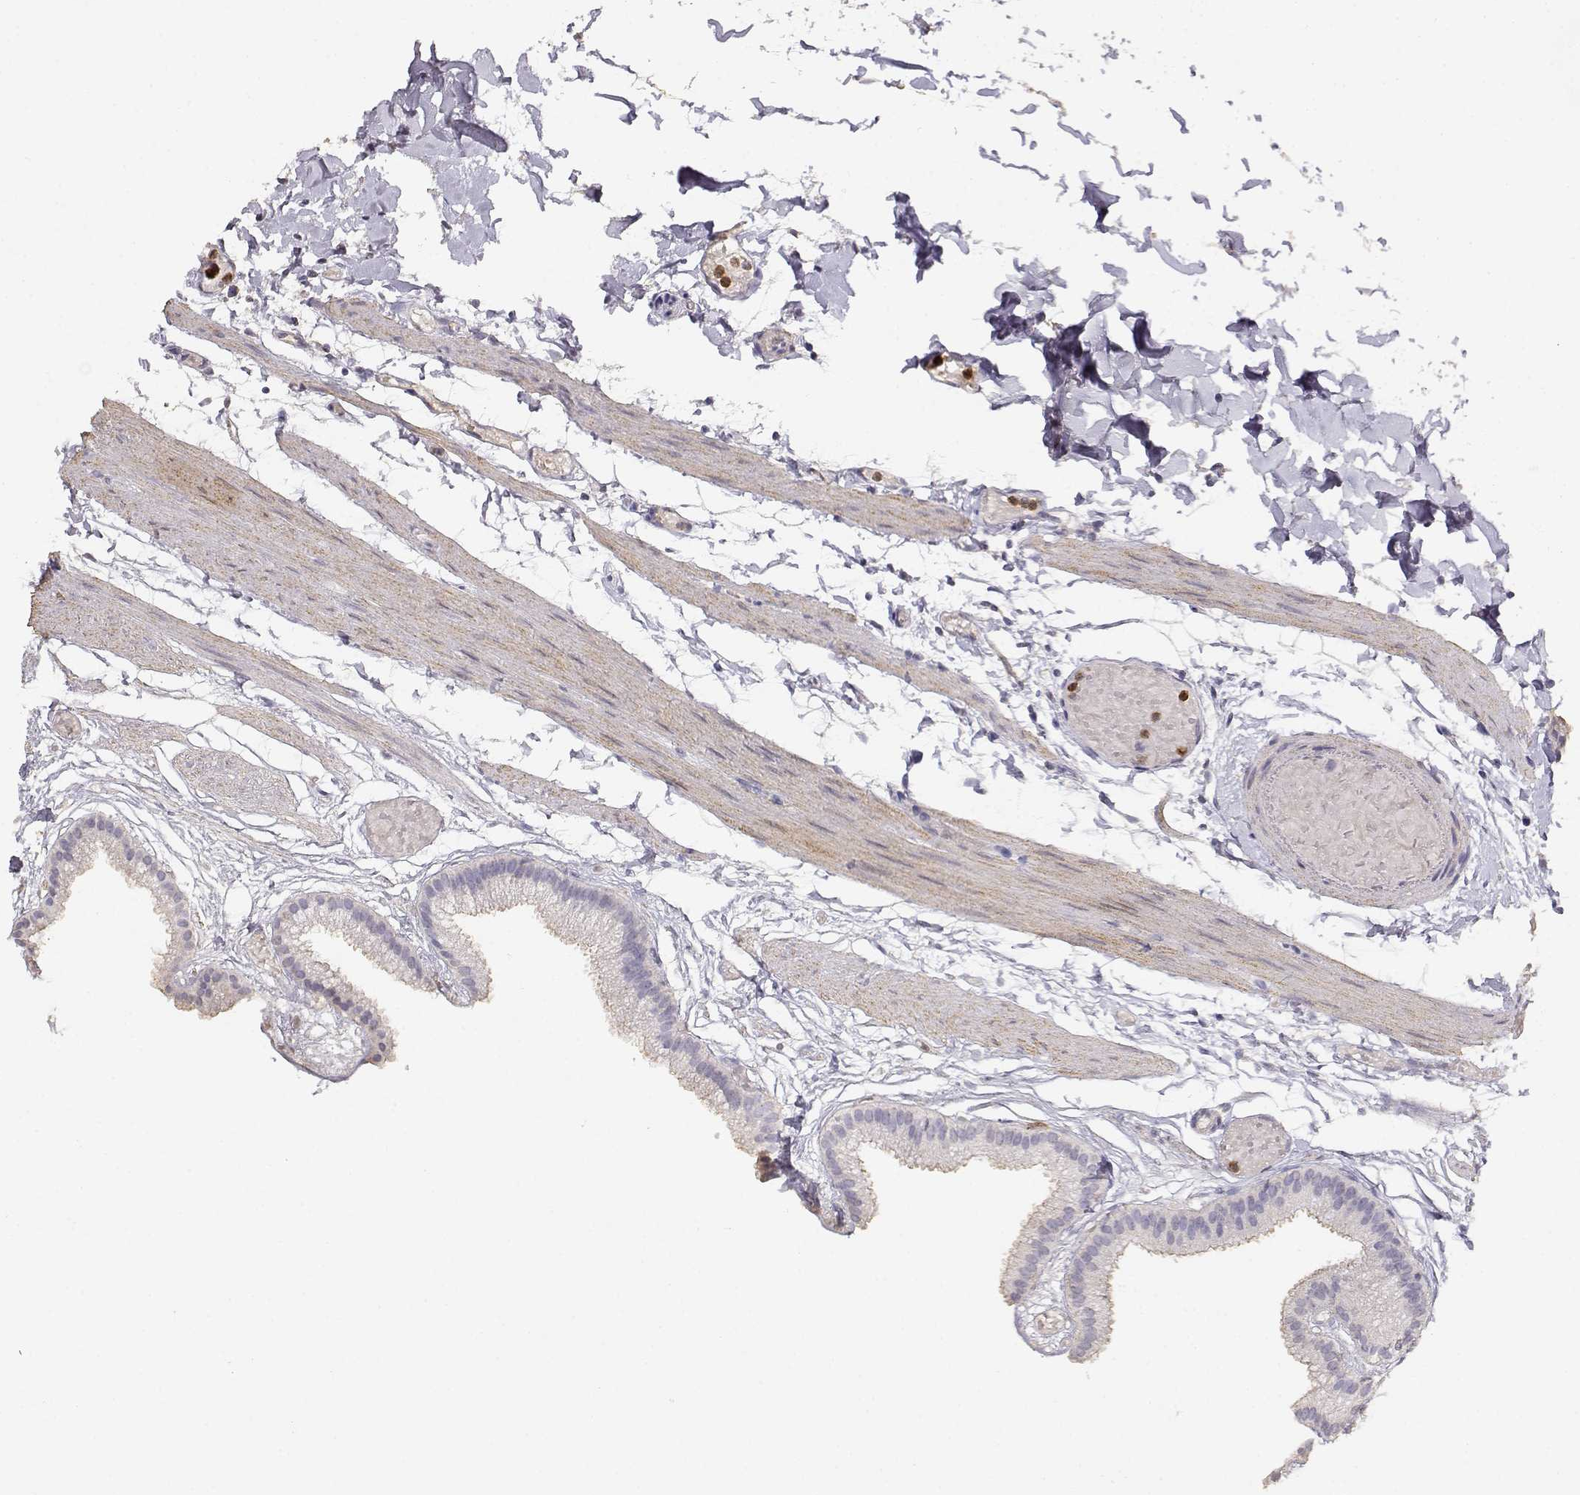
{"staining": {"intensity": "weak", "quantity": "<25%", "location": "cytoplasmic/membranous"}, "tissue": "gallbladder", "cell_type": "Glandular cells", "image_type": "normal", "snomed": [{"axis": "morphology", "description": "Normal tissue, NOS"}, {"axis": "topography", "description": "Gallbladder"}], "caption": "This is a photomicrograph of immunohistochemistry (IHC) staining of normal gallbladder, which shows no staining in glandular cells.", "gene": "TNFRSF10C", "patient": {"sex": "female", "age": 45}}